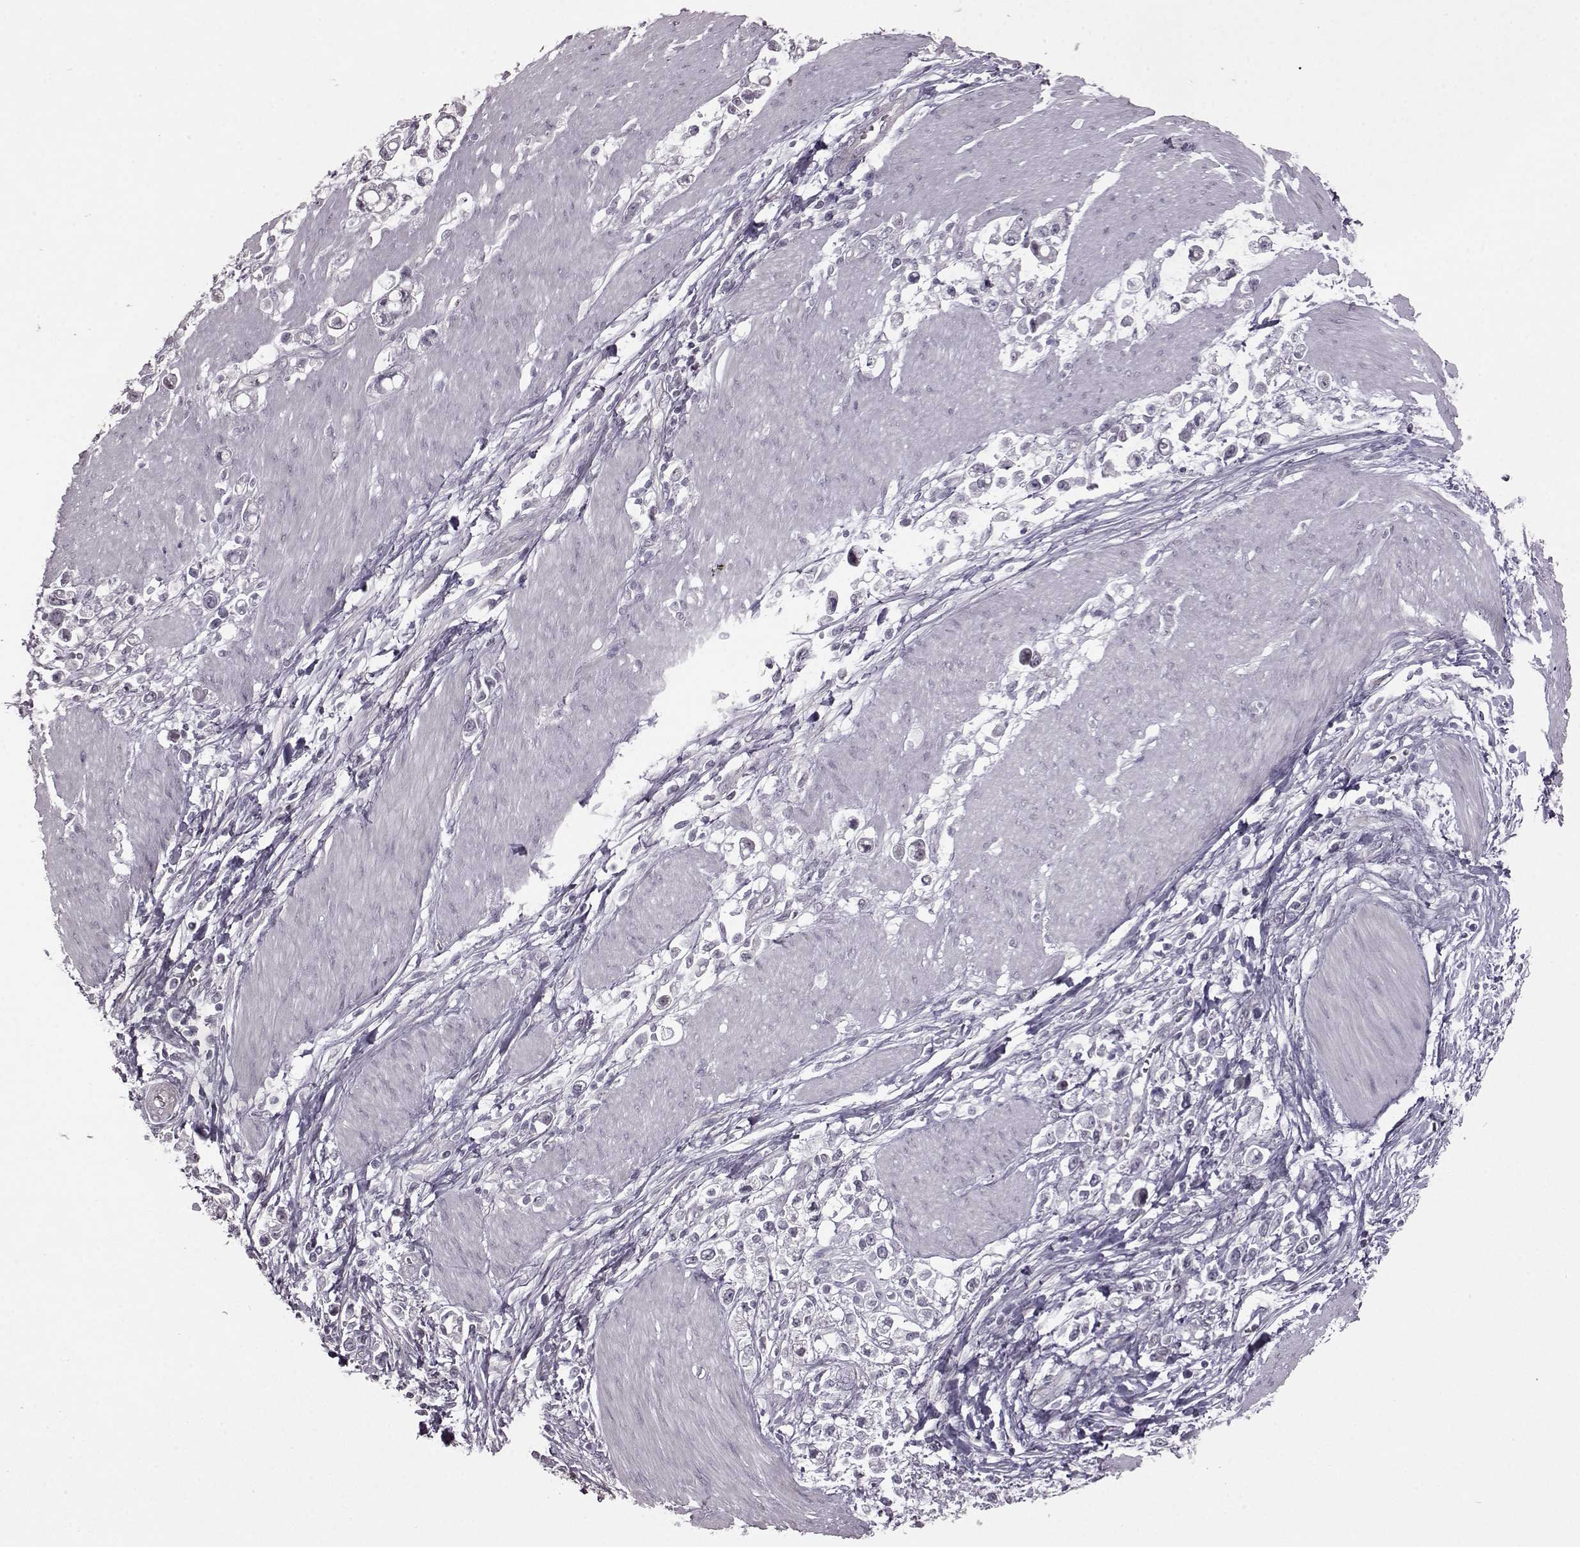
{"staining": {"intensity": "negative", "quantity": "none", "location": "none"}, "tissue": "stomach cancer", "cell_type": "Tumor cells", "image_type": "cancer", "snomed": [{"axis": "morphology", "description": "Adenocarcinoma, NOS"}, {"axis": "topography", "description": "Stomach"}], "caption": "Protein analysis of stomach cancer reveals no significant positivity in tumor cells. The staining is performed using DAB brown chromogen with nuclei counter-stained in using hematoxylin.", "gene": "PROP1", "patient": {"sex": "male", "age": 63}}